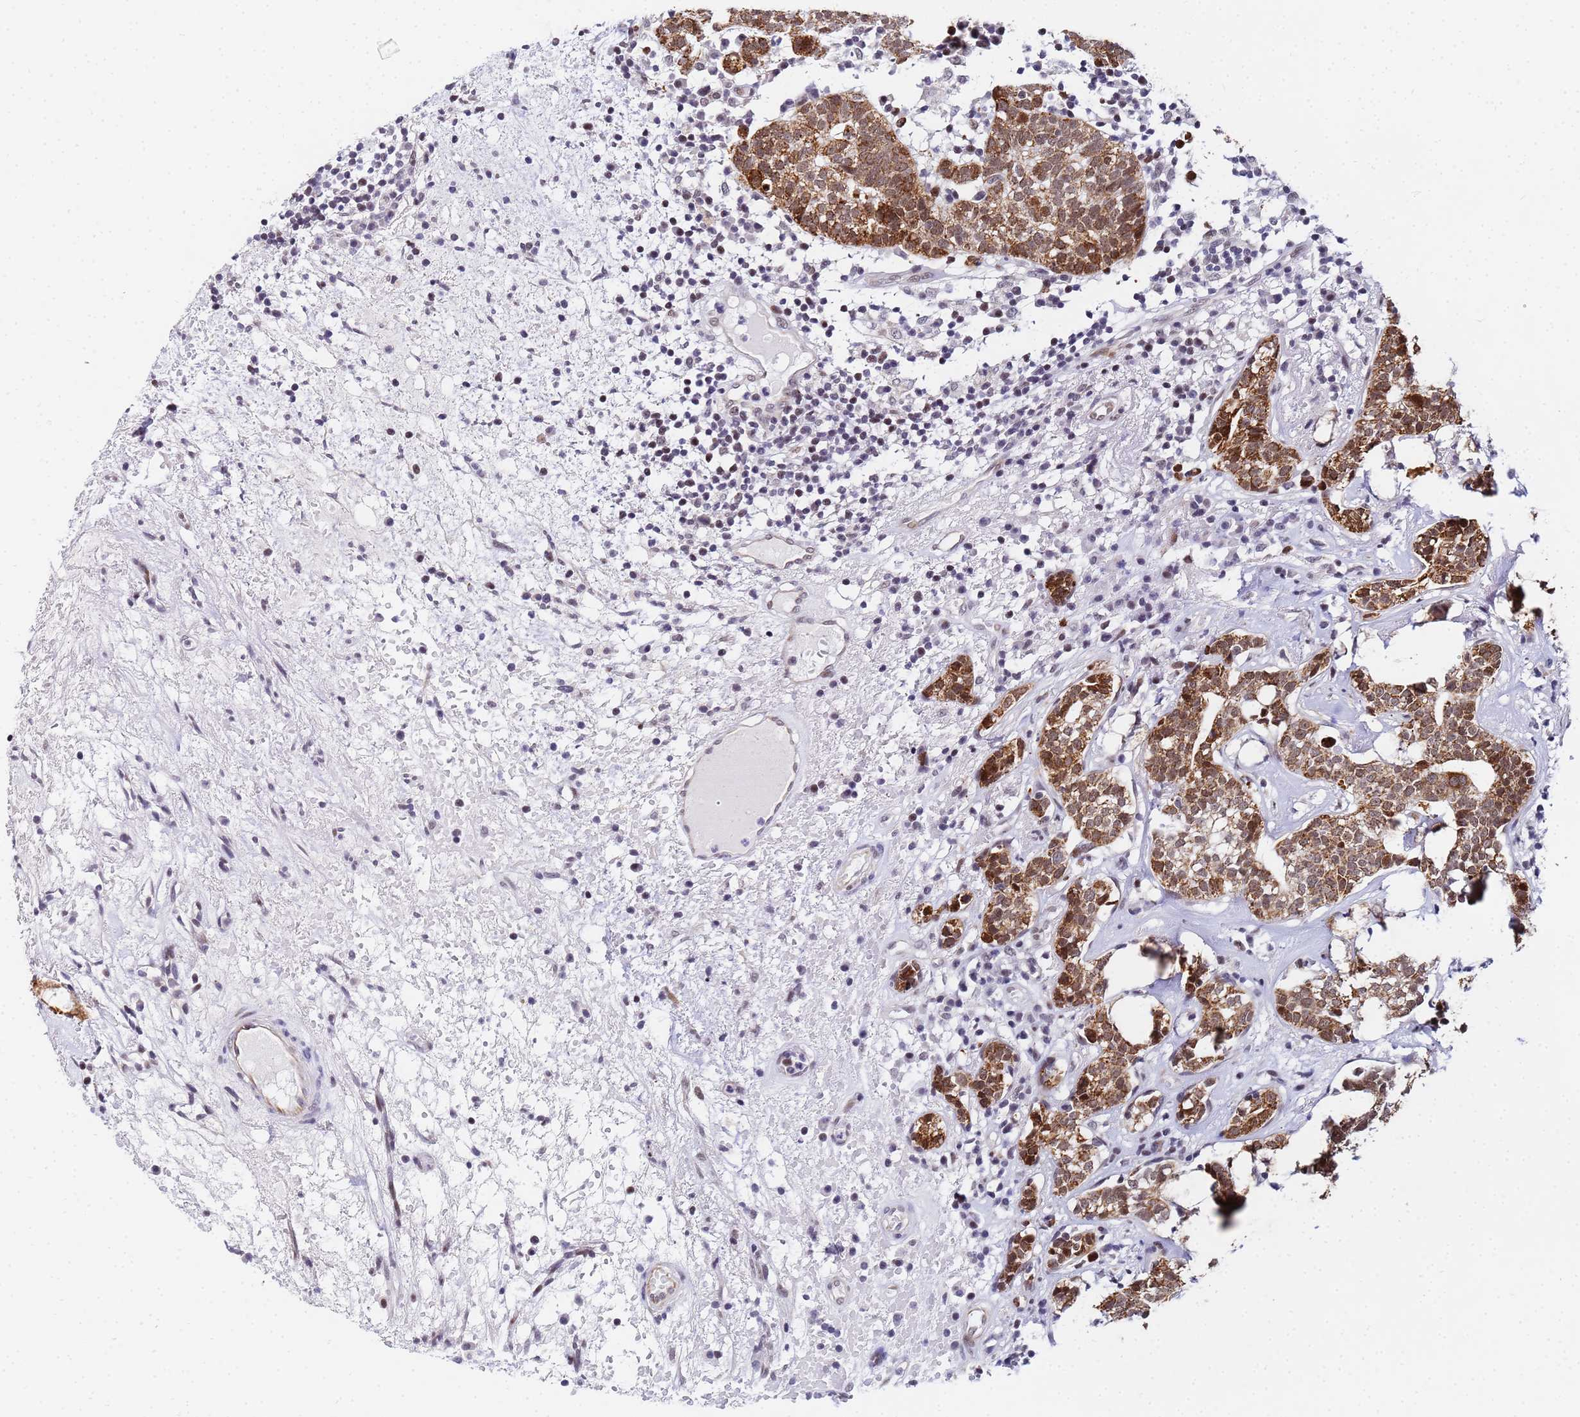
{"staining": {"intensity": "moderate", "quantity": ">75%", "location": "cytoplasmic/membranous,nuclear"}, "tissue": "head and neck cancer", "cell_type": "Tumor cells", "image_type": "cancer", "snomed": [{"axis": "morphology", "description": "Adenocarcinoma, NOS"}, {"axis": "topography", "description": "Salivary gland"}, {"axis": "topography", "description": "Head-Neck"}], "caption": "There is medium levels of moderate cytoplasmic/membranous and nuclear expression in tumor cells of adenocarcinoma (head and neck), as demonstrated by immunohistochemical staining (brown color).", "gene": "CKMT1A", "patient": {"sex": "female", "age": 65}}